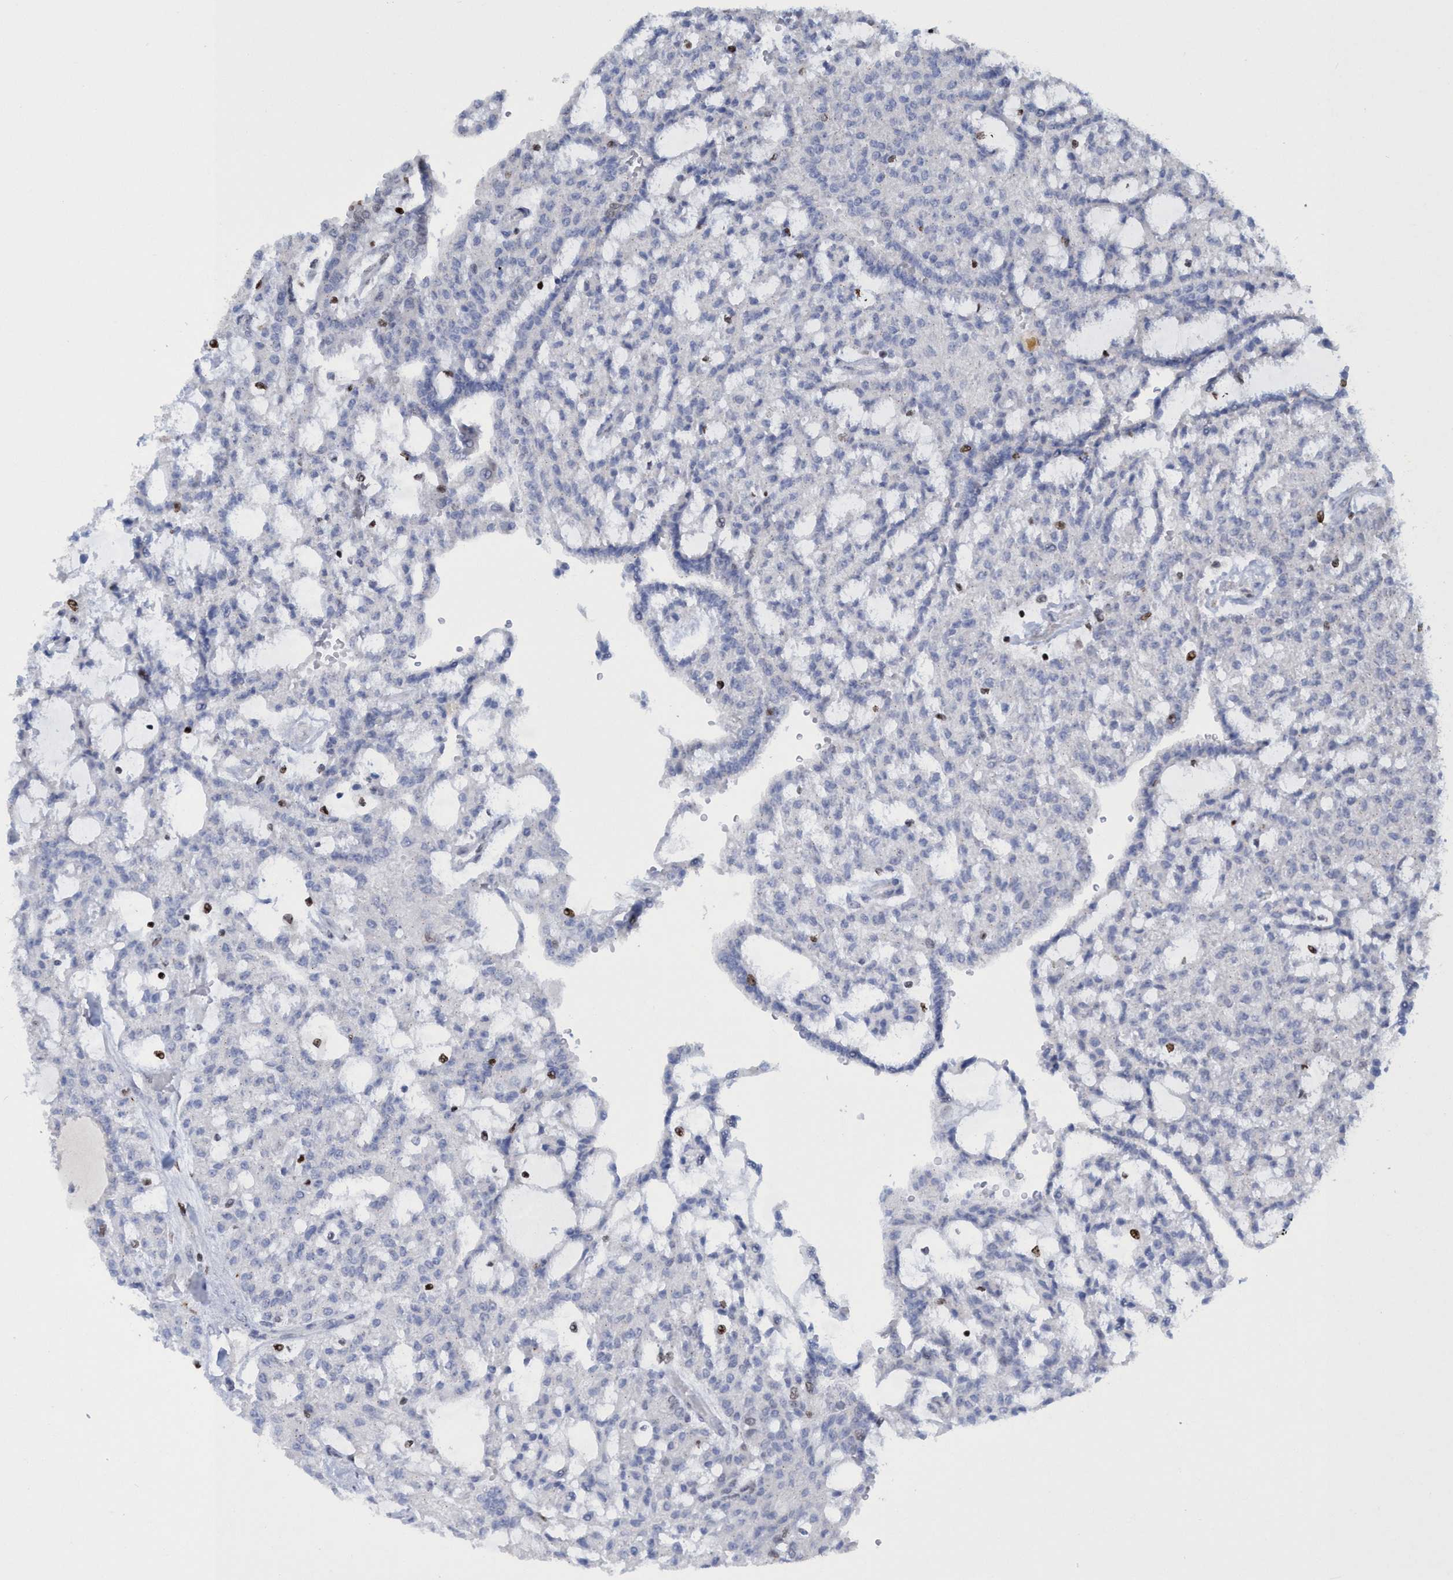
{"staining": {"intensity": "negative", "quantity": "none", "location": "none"}, "tissue": "renal cancer", "cell_type": "Tumor cells", "image_type": "cancer", "snomed": [{"axis": "morphology", "description": "Adenocarcinoma, NOS"}, {"axis": "topography", "description": "Kidney"}], "caption": "Immunohistochemical staining of human renal adenocarcinoma shows no significant positivity in tumor cells.", "gene": "CBX2", "patient": {"sex": "male", "age": 63}}